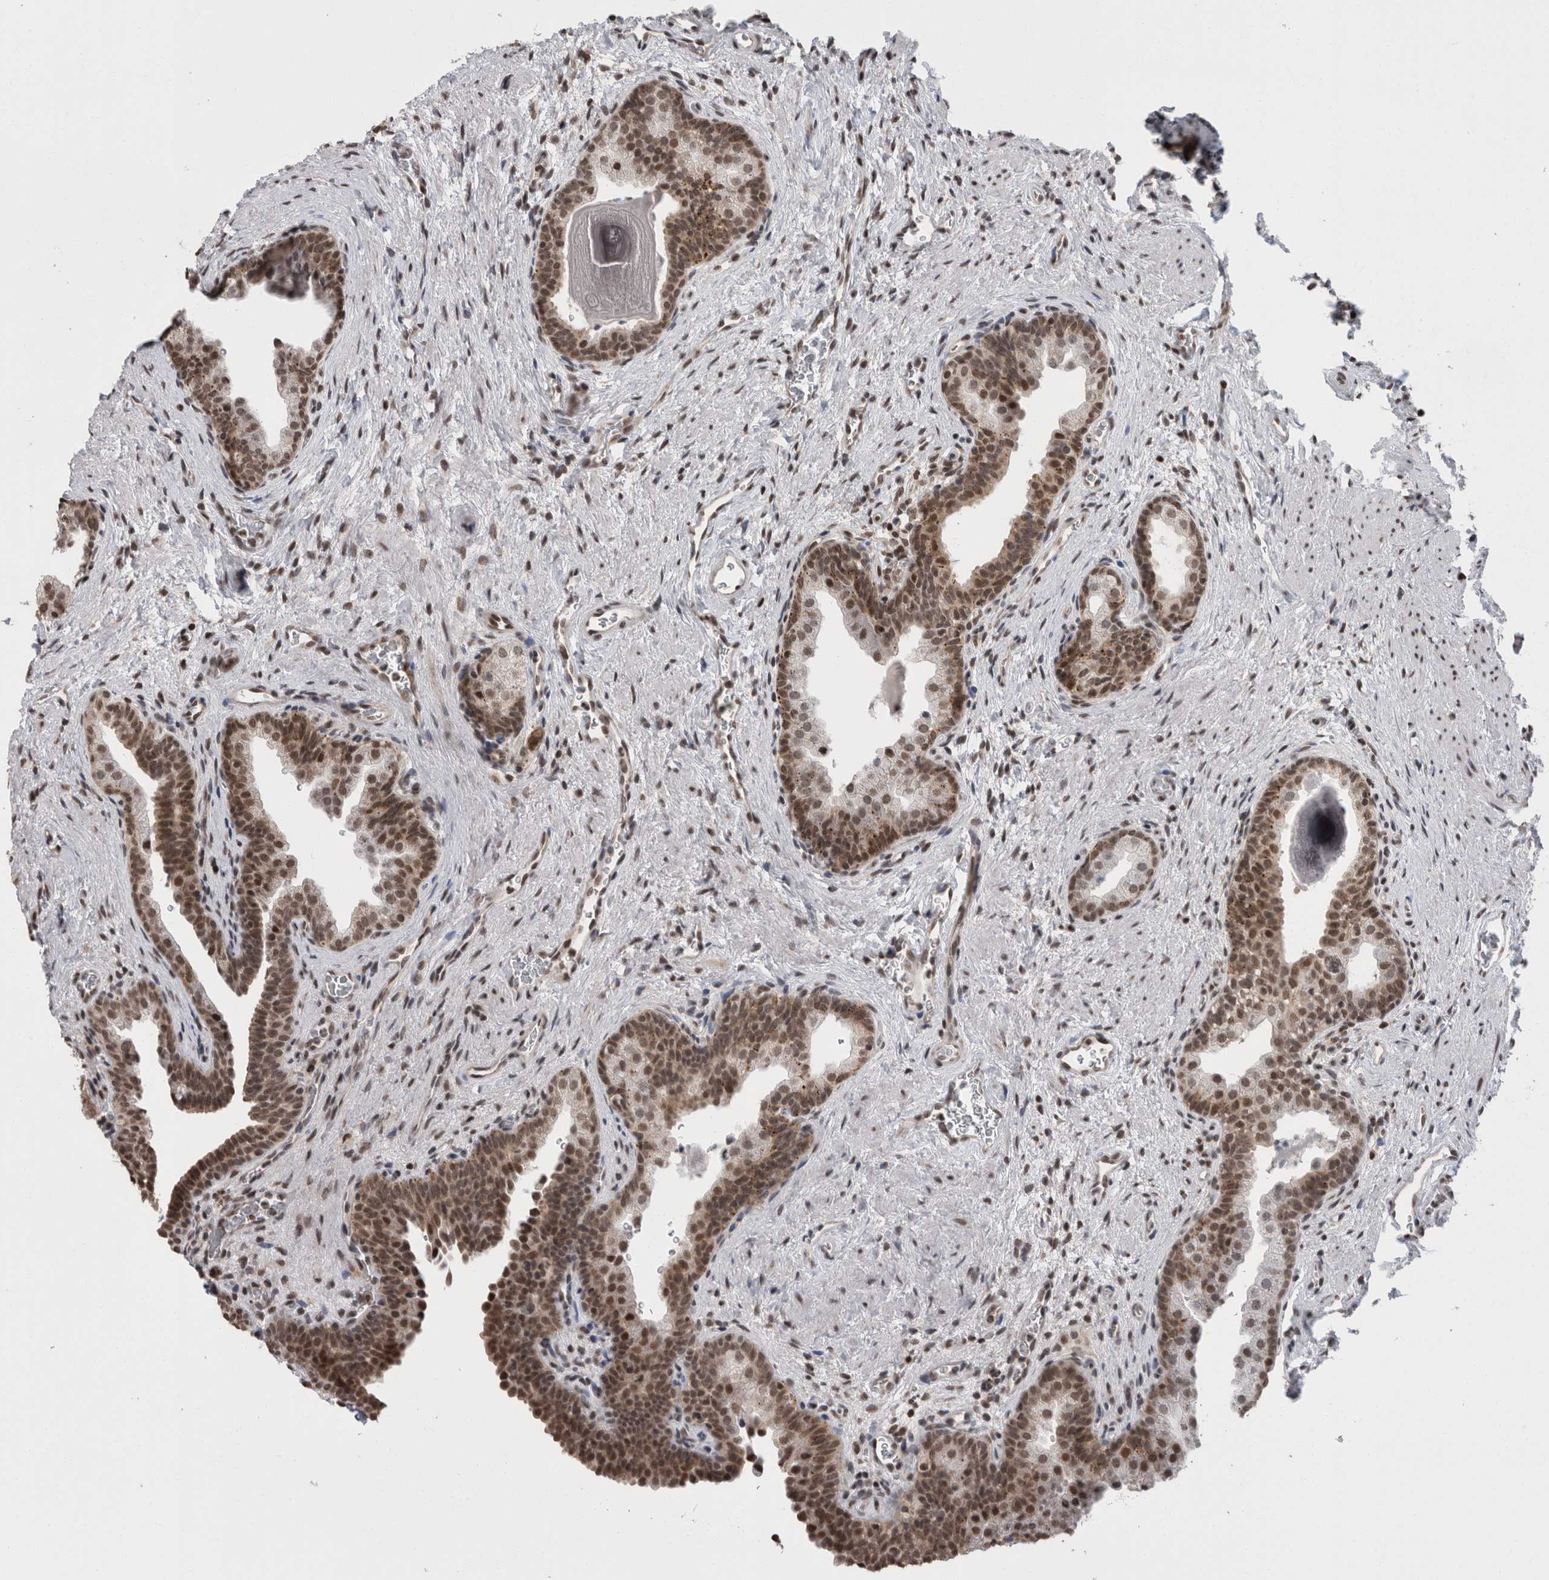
{"staining": {"intensity": "moderate", "quantity": "25%-75%", "location": "nuclear"}, "tissue": "prostate", "cell_type": "Glandular cells", "image_type": "normal", "snomed": [{"axis": "morphology", "description": "Normal tissue, NOS"}, {"axis": "topography", "description": "Prostate"}], "caption": "A medium amount of moderate nuclear positivity is identified in about 25%-75% of glandular cells in unremarkable prostate.", "gene": "ZBTB11", "patient": {"sex": "male", "age": 48}}